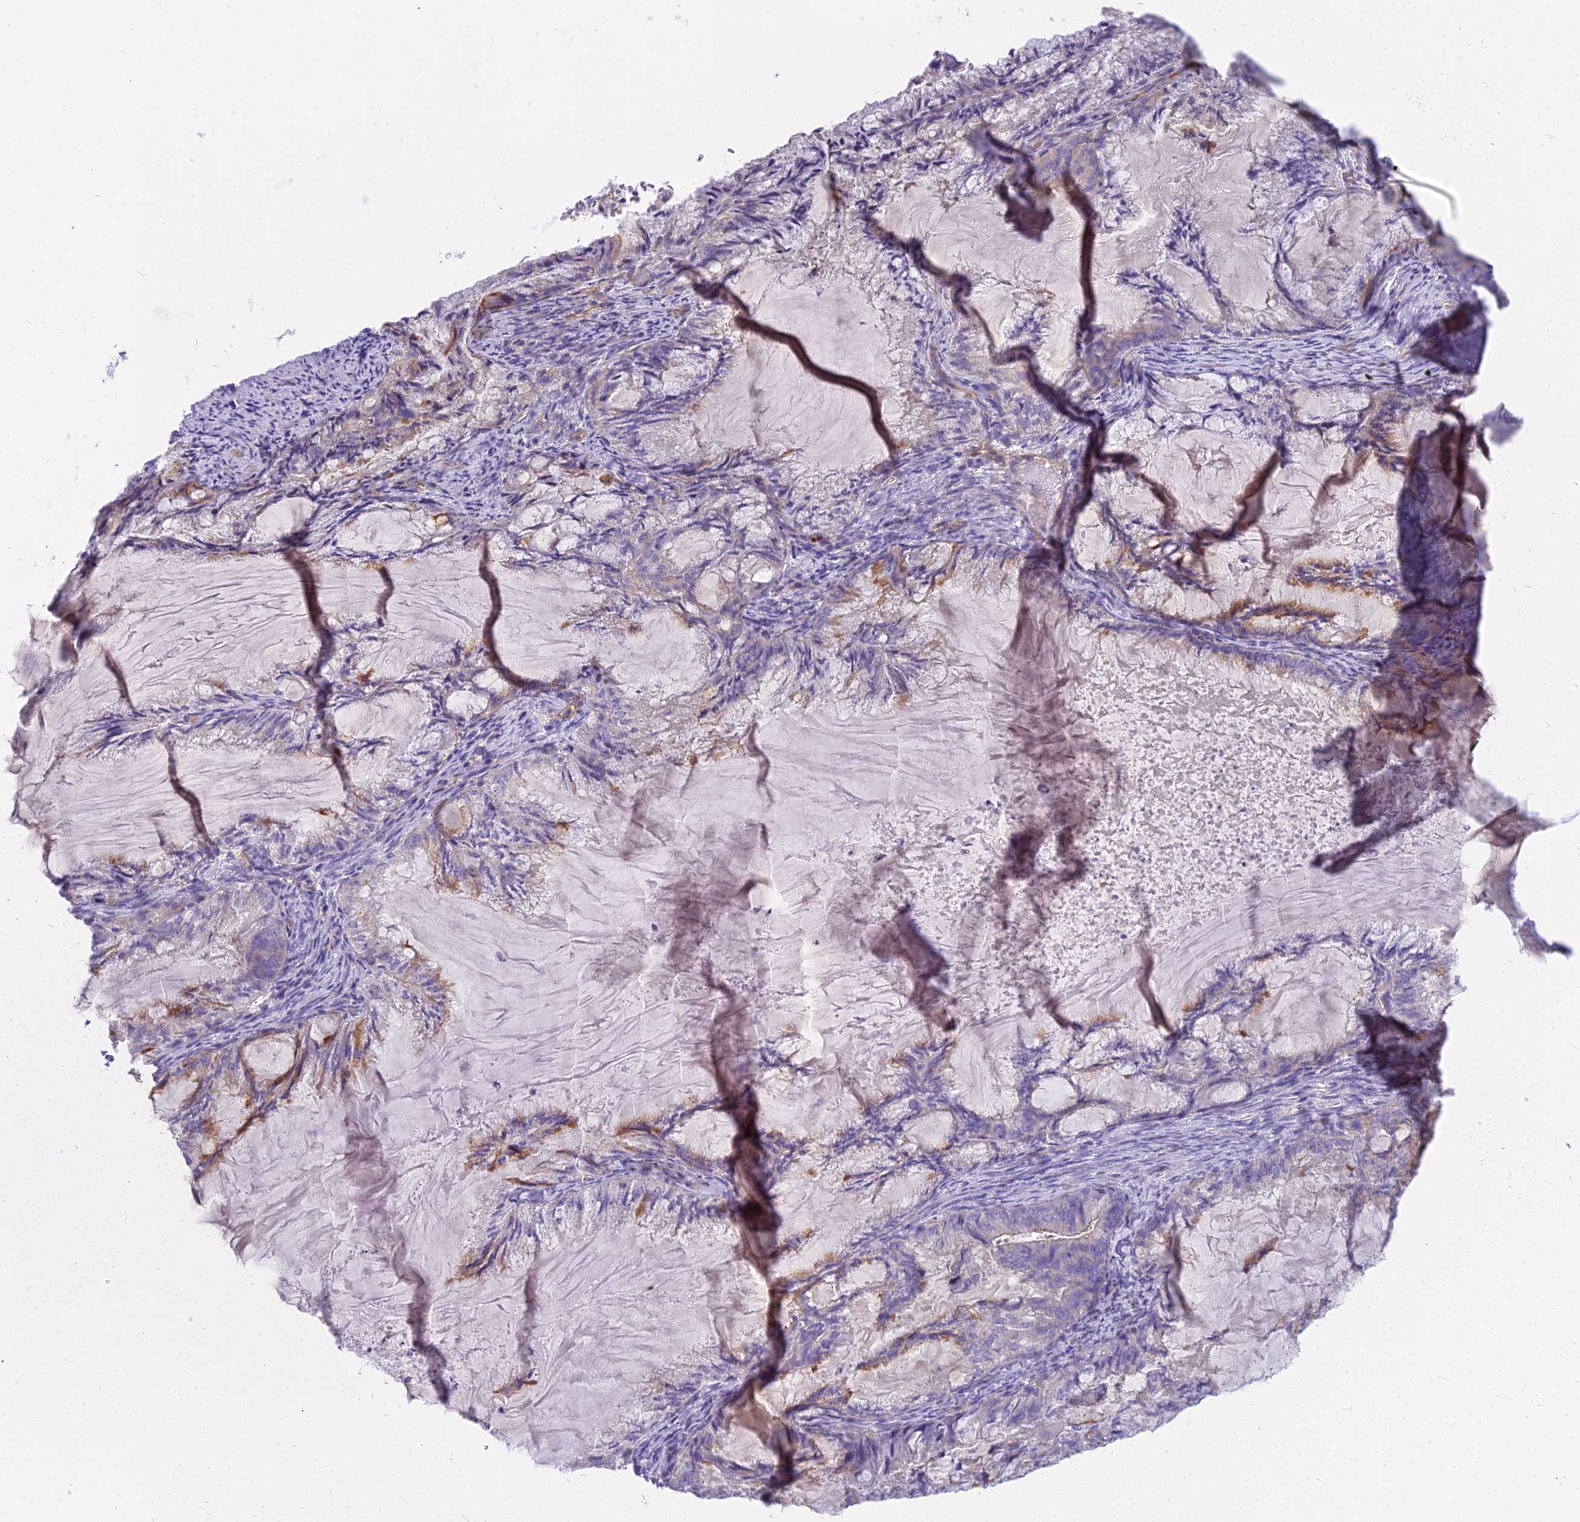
{"staining": {"intensity": "negative", "quantity": "none", "location": "none"}, "tissue": "endometrial cancer", "cell_type": "Tumor cells", "image_type": "cancer", "snomed": [{"axis": "morphology", "description": "Adenocarcinoma, NOS"}, {"axis": "topography", "description": "Endometrium"}], "caption": "This is a image of immunohistochemistry (IHC) staining of endometrial cancer, which shows no staining in tumor cells. (DAB (3,3'-diaminobenzidine) immunohistochemistry (IHC) with hematoxylin counter stain).", "gene": "HLA-DOA", "patient": {"sex": "female", "age": 86}}